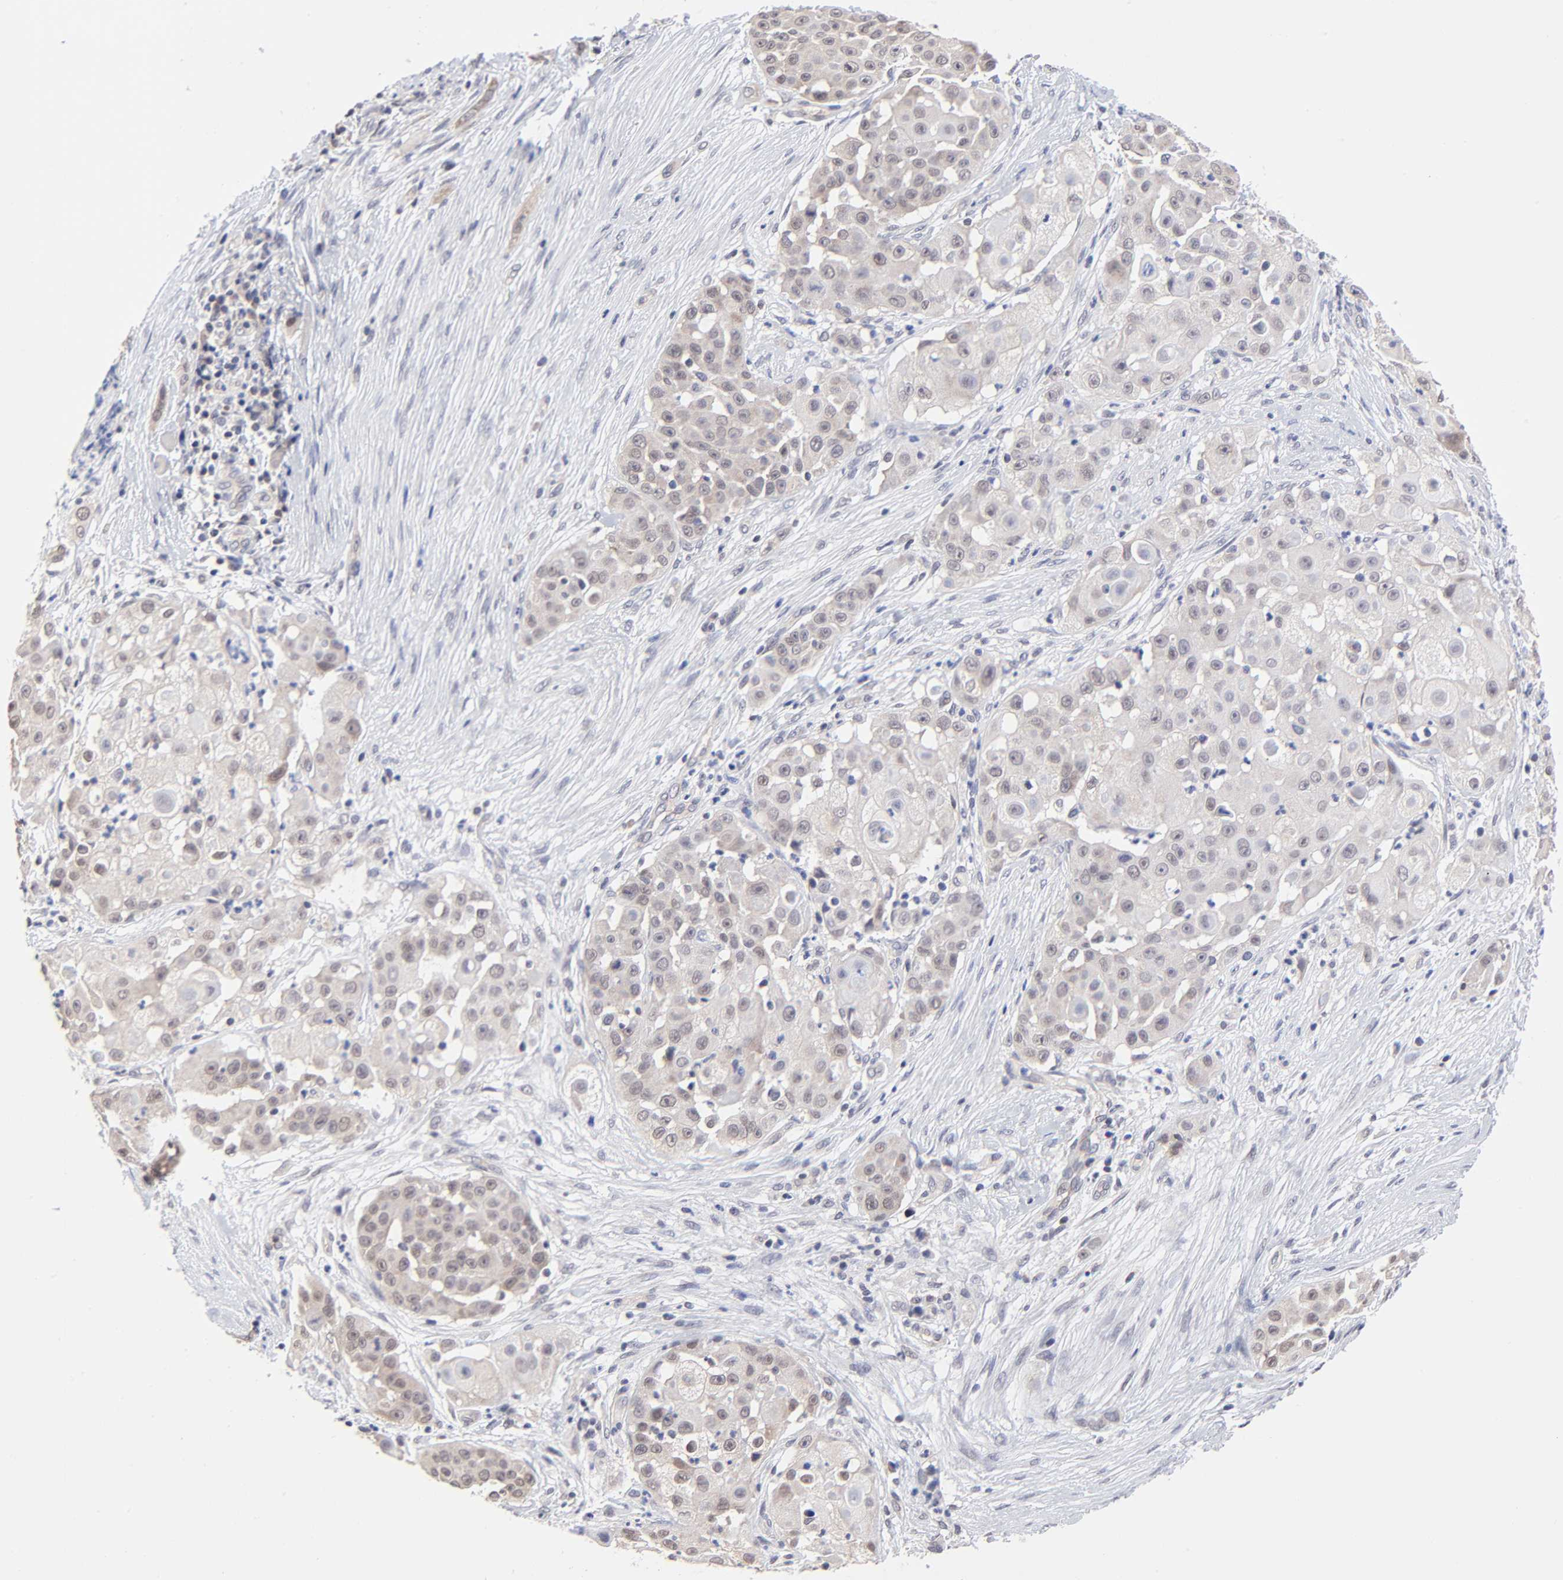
{"staining": {"intensity": "negative", "quantity": "none", "location": "none"}, "tissue": "skin cancer", "cell_type": "Tumor cells", "image_type": "cancer", "snomed": [{"axis": "morphology", "description": "Squamous cell carcinoma, NOS"}, {"axis": "topography", "description": "Skin"}], "caption": "This is a image of immunohistochemistry (IHC) staining of skin cancer, which shows no expression in tumor cells.", "gene": "FBXO8", "patient": {"sex": "female", "age": 57}}